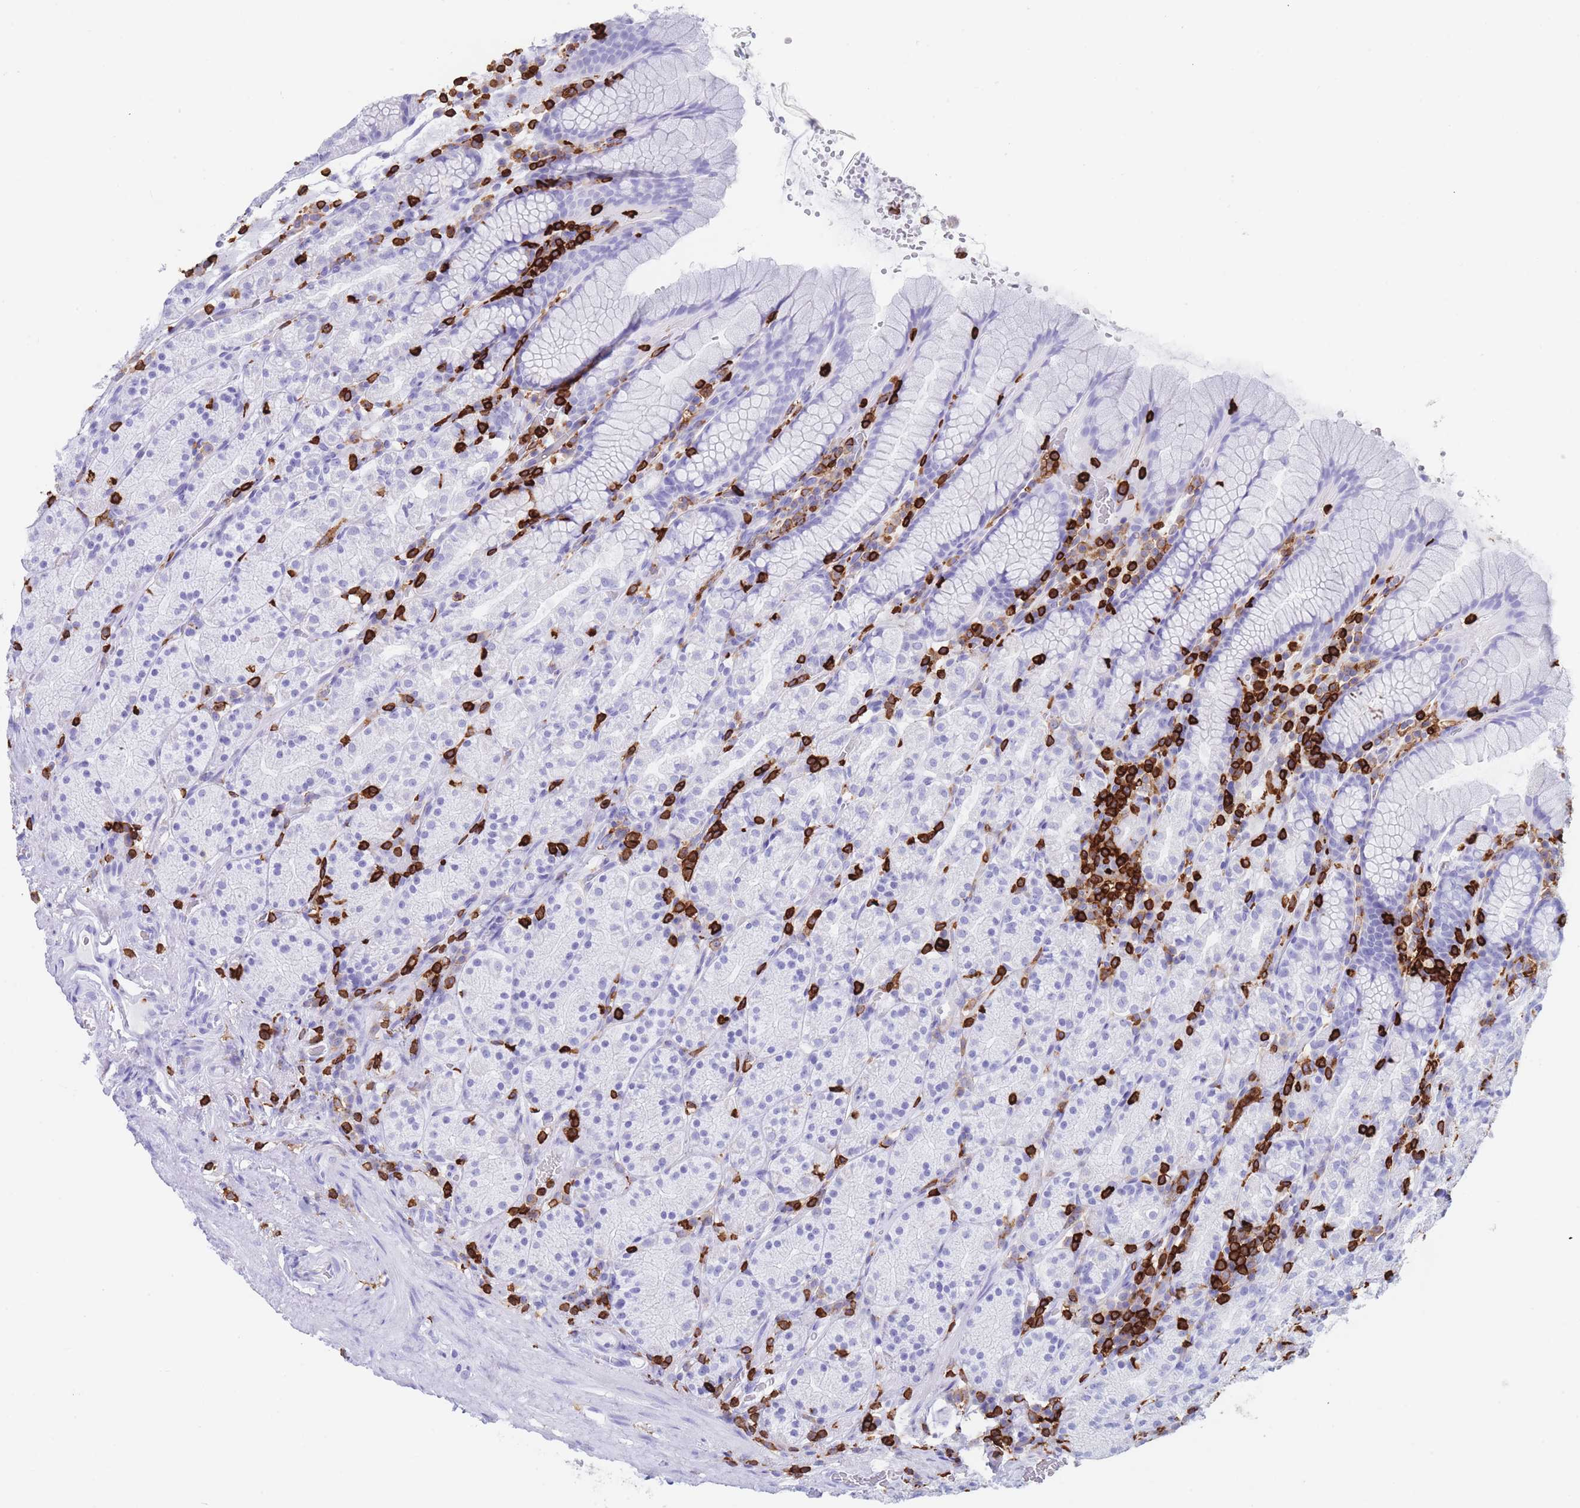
{"staining": {"intensity": "negative", "quantity": "none", "location": "none"}, "tissue": "stomach", "cell_type": "Glandular cells", "image_type": "normal", "snomed": [{"axis": "morphology", "description": "Normal tissue, NOS"}, {"axis": "topography", "description": "Stomach, upper"}, {"axis": "topography", "description": "Stomach"}], "caption": "The IHC micrograph has no significant staining in glandular cells of stomach. (DAB immunohistochemistry (IHC) with hematoxylin counter stain).", "gene": "CORO1A", "patient": {"sex": "male", "age": 62}}